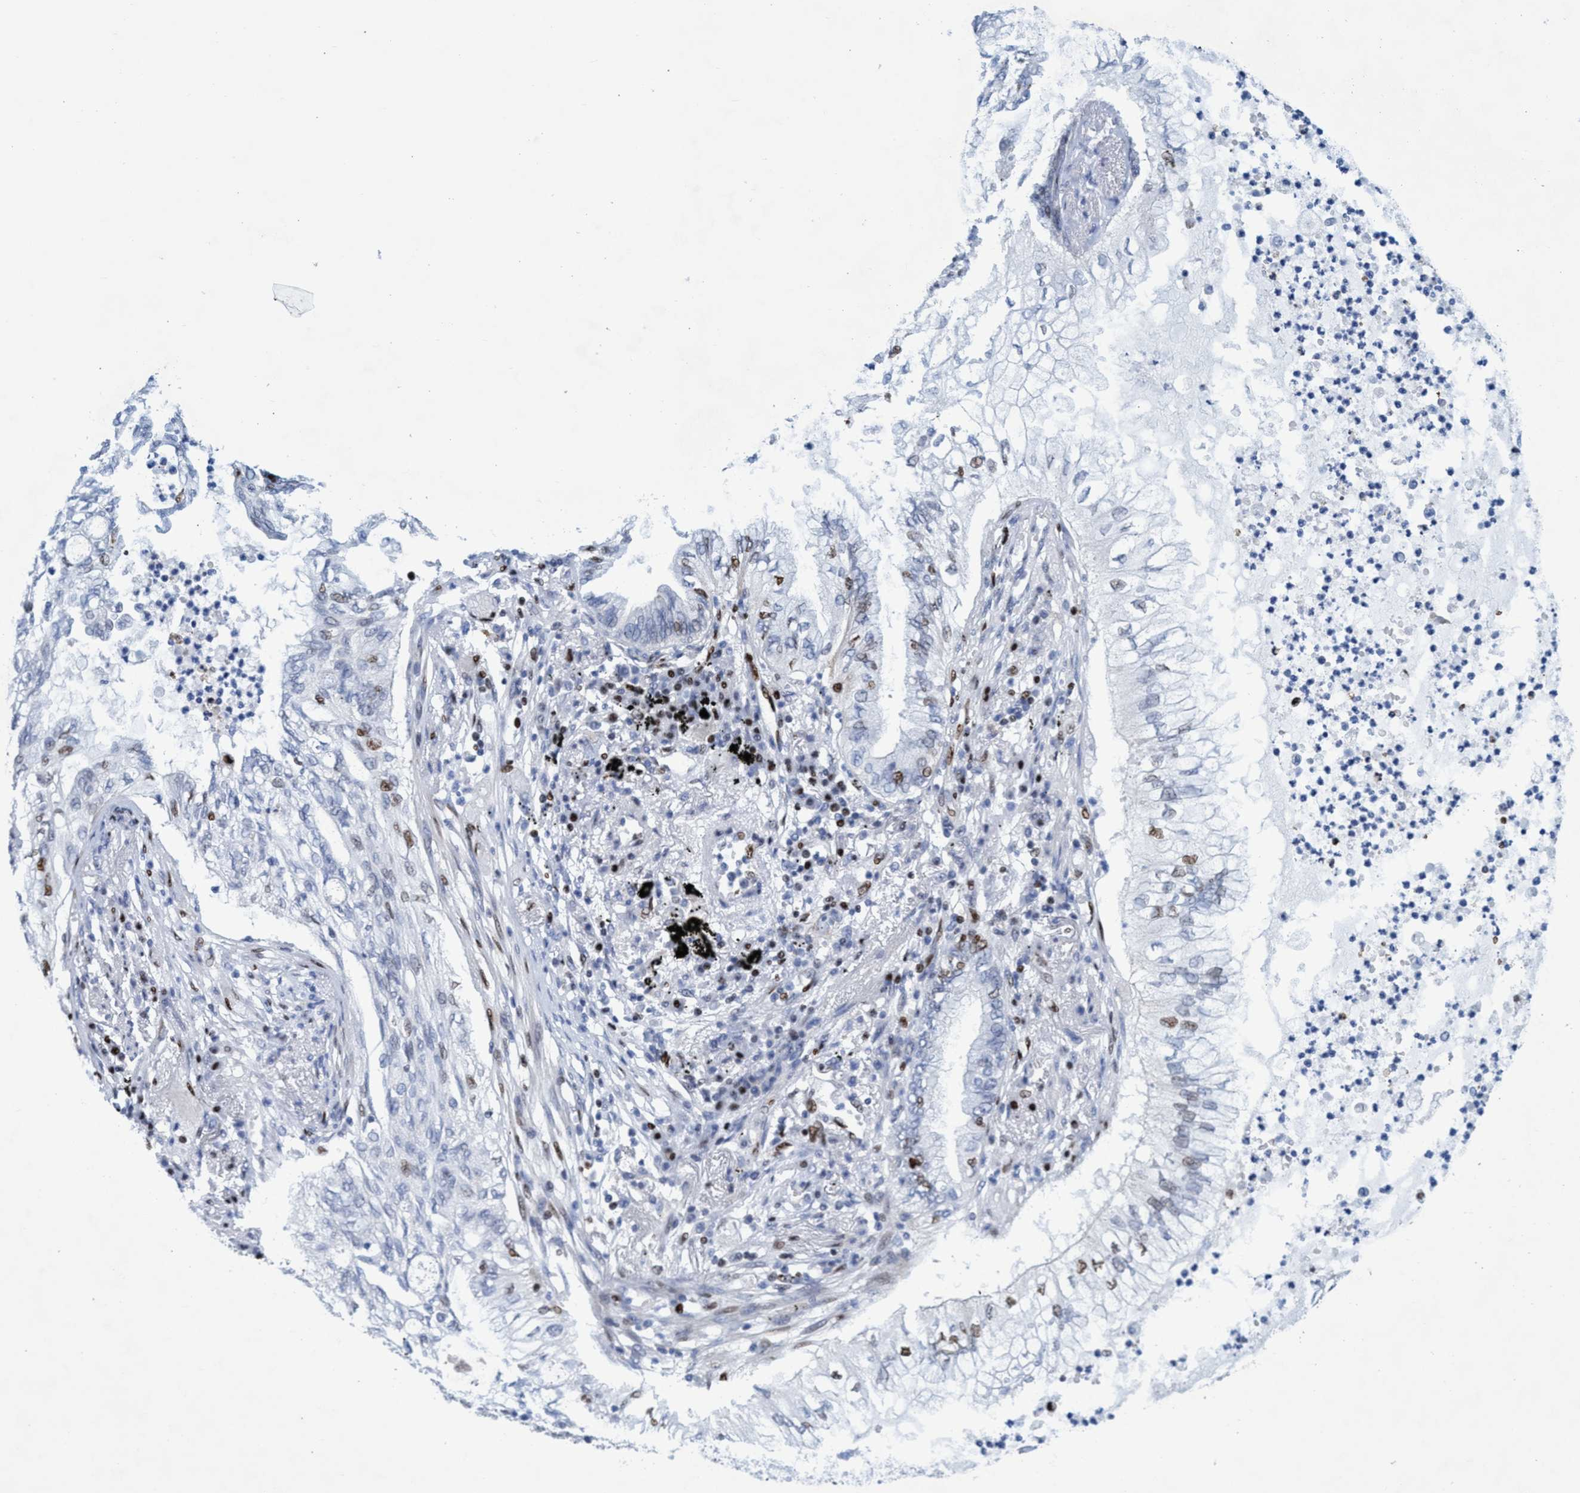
{"staining": {"intensity": "weak", "quantity": "<25%", "location": "nuclear"}, "tissue": "lung cancer", "cell_type": "Tumor cells", "image_type": "cancer", "snomed": [{"axis": "morphology", "description": "Normal tissue, NOS"}, {"axis": "morphology", "description": "Adenocarcinoma, NOS"}, {"axis": "topography", "description": "Bronchus"}, {"axis": "topography", "description": "Lung"}], "caption": "An image of lung cancer (adenocarcinoma) stained for a protein displays no brown staining in tumor cells. (Brightfield microscopy of DAB (3,3'-diaminobenzidine) immunohistochemistry at high magnification).", "gene": "R3HCC1", "patient": {"sex": "female", "age": 70}}